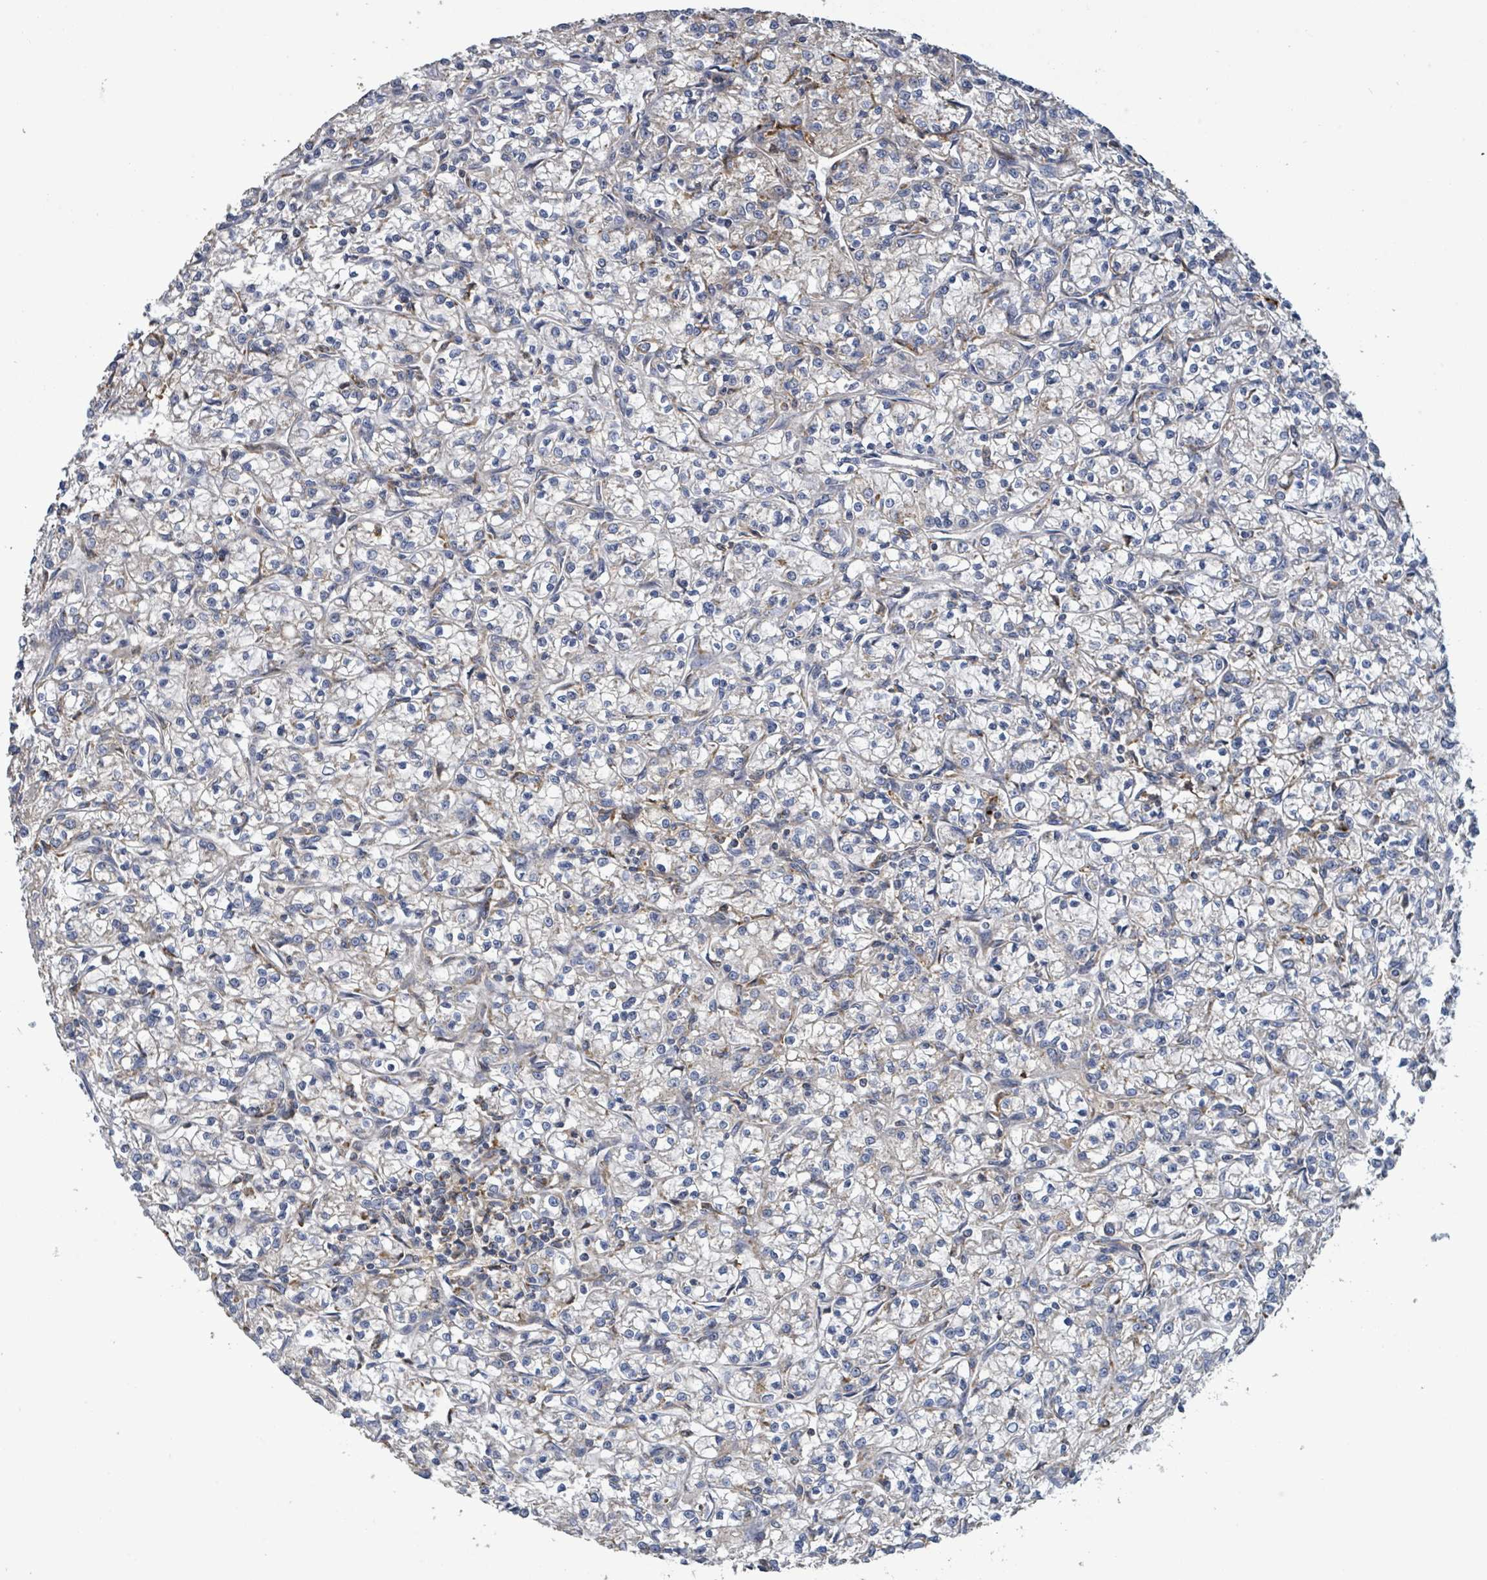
{"staining": {"intensity": "negative", "quantity": "none", "location": "none"}, "tissue": "renal cancer", "cell_type": "Tumor cells", "image_type": "cancer", "snomed": [{"axis": "morphology", "description": "Adenocarcinoma, NOS"}, {"axis": "topography", "description": "Kidney"}], "caption": "The histopathology image demonstrates no significant staining in tumor cells of renal adenocarcinoma. The staining was performed using DAB (3,3'-diaminobenzidine) to visualize the protein expression in brown, while the nuclei were stained in blue with hematoxylin (Magnification: 20x).", "gene": "PLAAT1", "patient": {"sex": "female", "age": 59}}